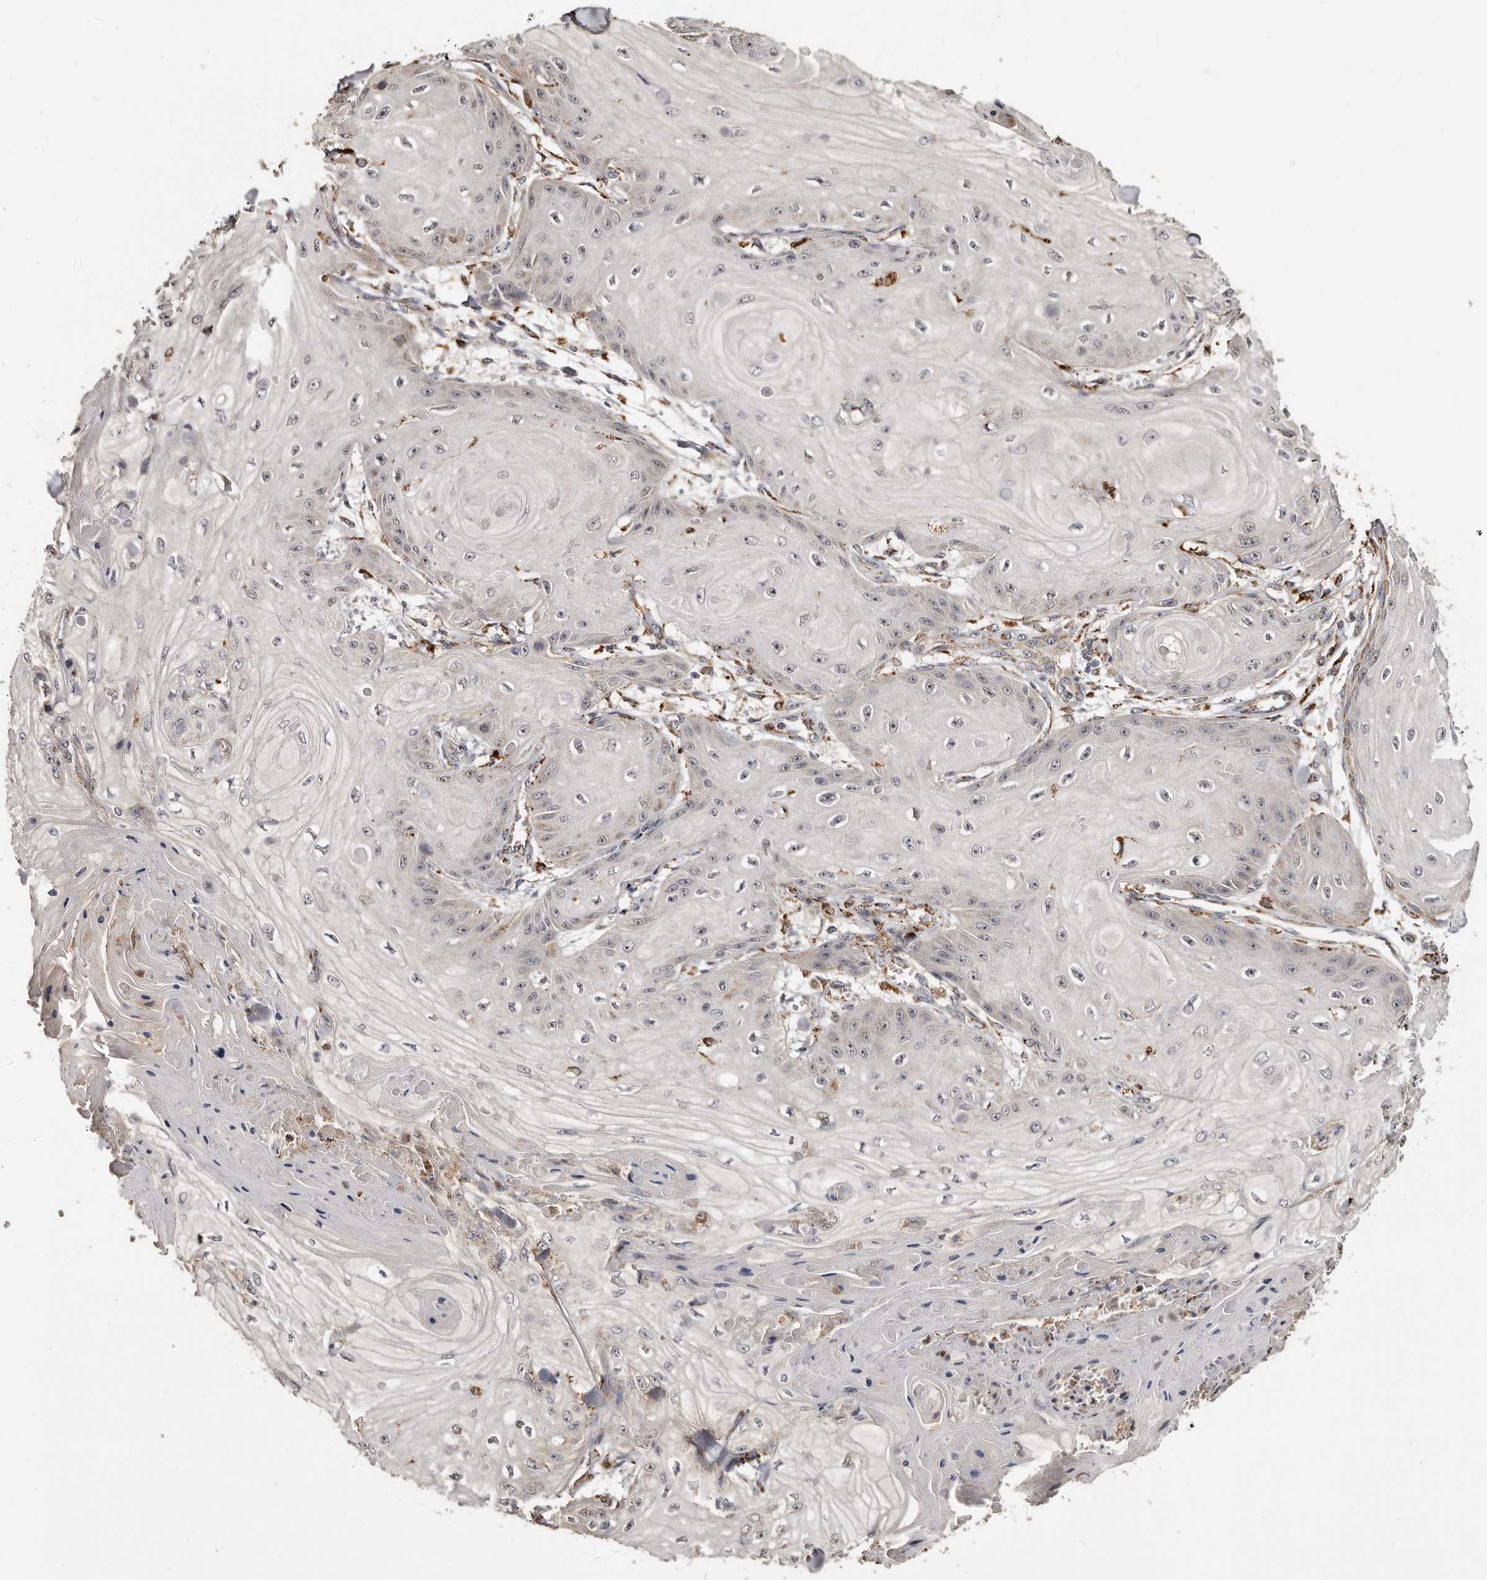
{"staining": {"intensity": "moderate", "quantity": "<25%", "location": "cytoplasmic/membranous"}, "tissue": "skin cancer", "cell_type": "Tumor cells", "image_type": "cancer", "snomed": [{"axis": "morphology", "description": "Squamous cell carcinoma, NOS"}, {"axis": "topography", "description": "Skin"}], "caption": "The micrograph demonstrates a brown stain indicating the presence of a protein in the cytoplasmic/membranous of tumor cells in skin squamous cell carcinoma.", "gene": "AKAP7", "patient": {"sex": "male", "age": 74}}